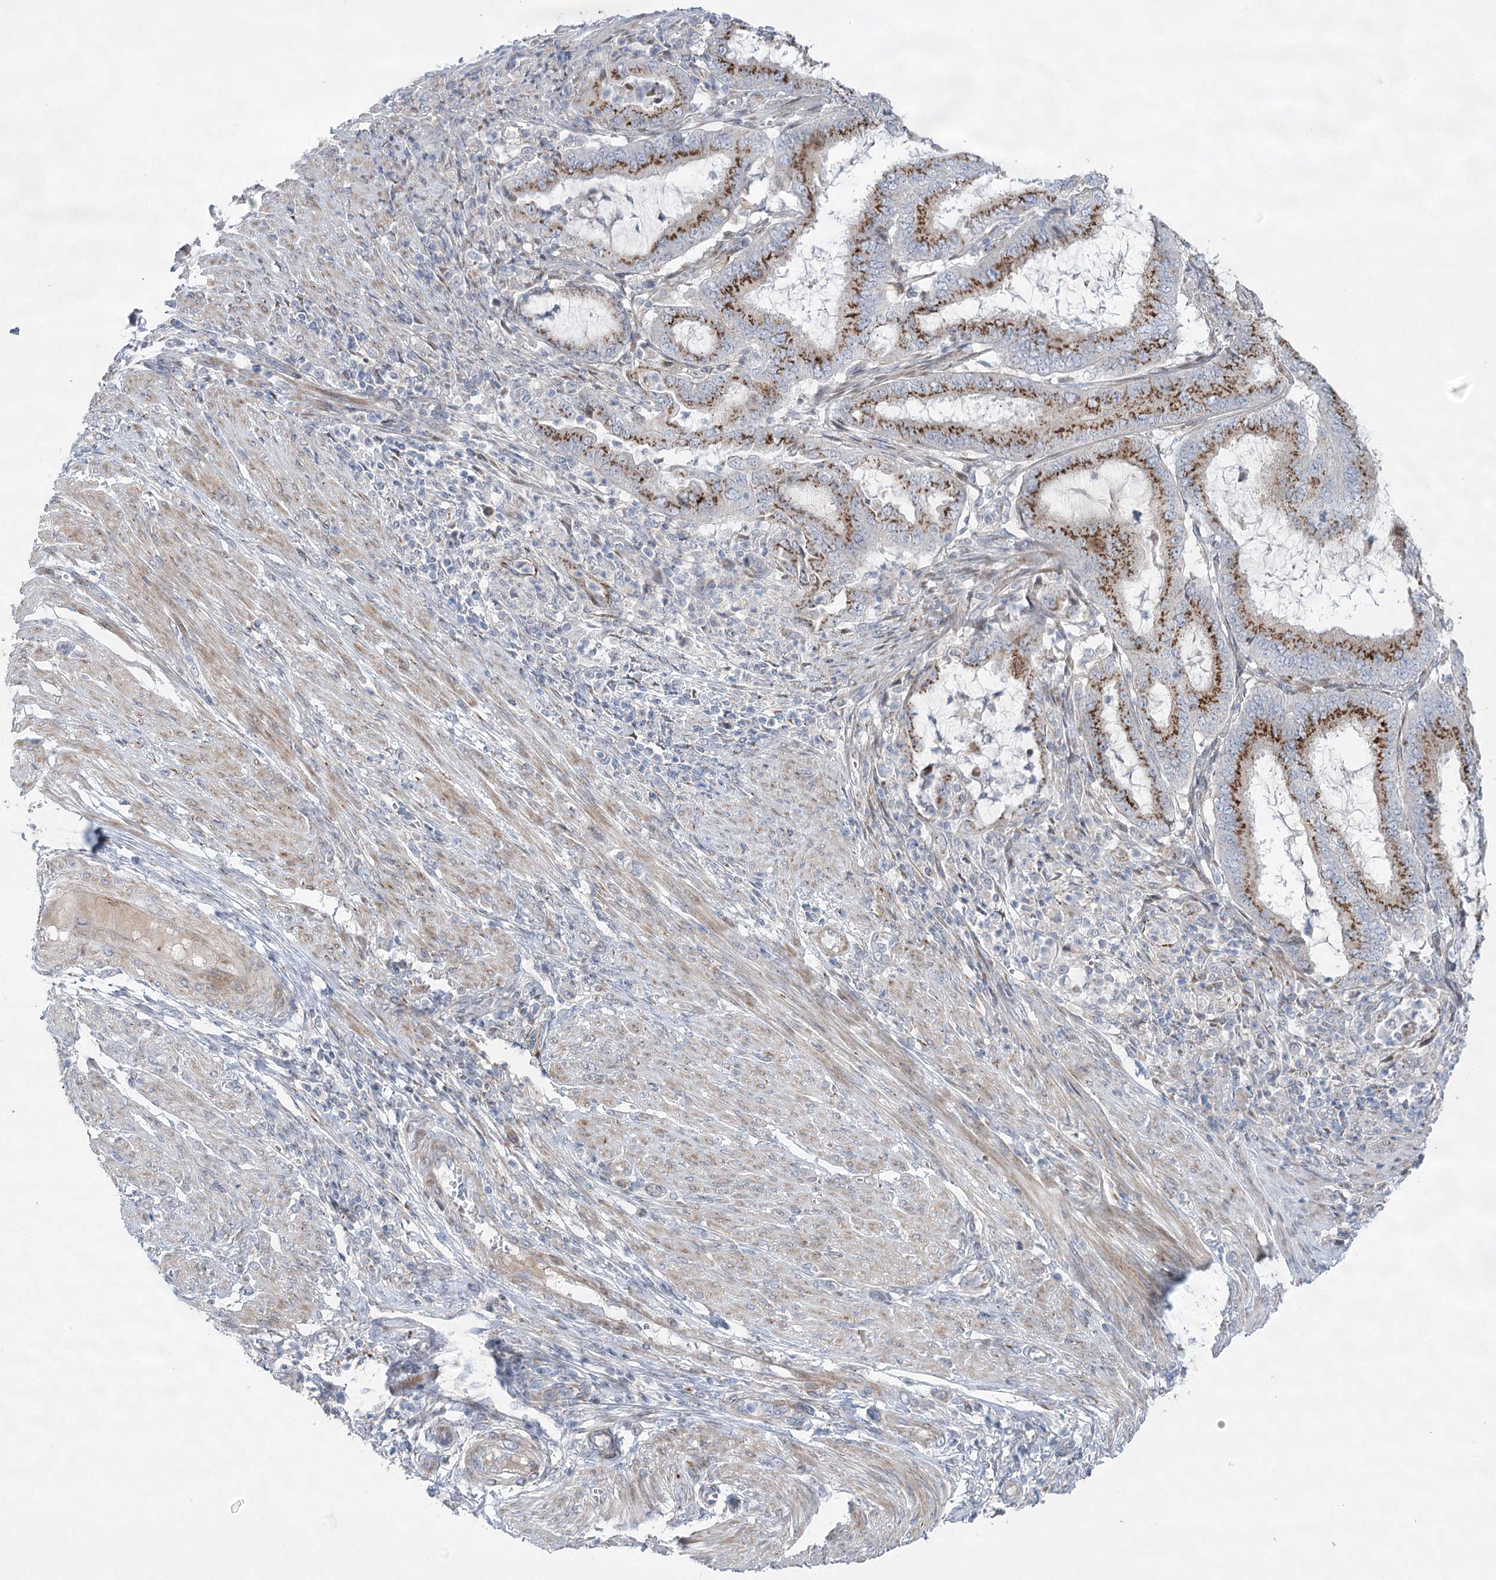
{"staining": {"intensity": "strong", "quantity": ">75%", "location": "cytoplasmic/membranous"}, "tissue": "endometrial cancer", "cell_type": "Tumor cells", "image_type": "cancer", "snomed": [{"axis": "morphology", "description": "Adenocarcinoma, NOS"}, {"axis": "topography", "description": "Endometrium"}], "caption": "Immunohistochemical staining of human endometrial adenocarcinoma exhibits high levels of strong cytoplasmic/membranous positivity in about >75% of tumor cells. Using DAB (brown) and hematoxylin (blue) stains, captured at high magnification using brightfield microscopy.", "gene": "NME7", "patient": {"sex": "female", "age": 51}}